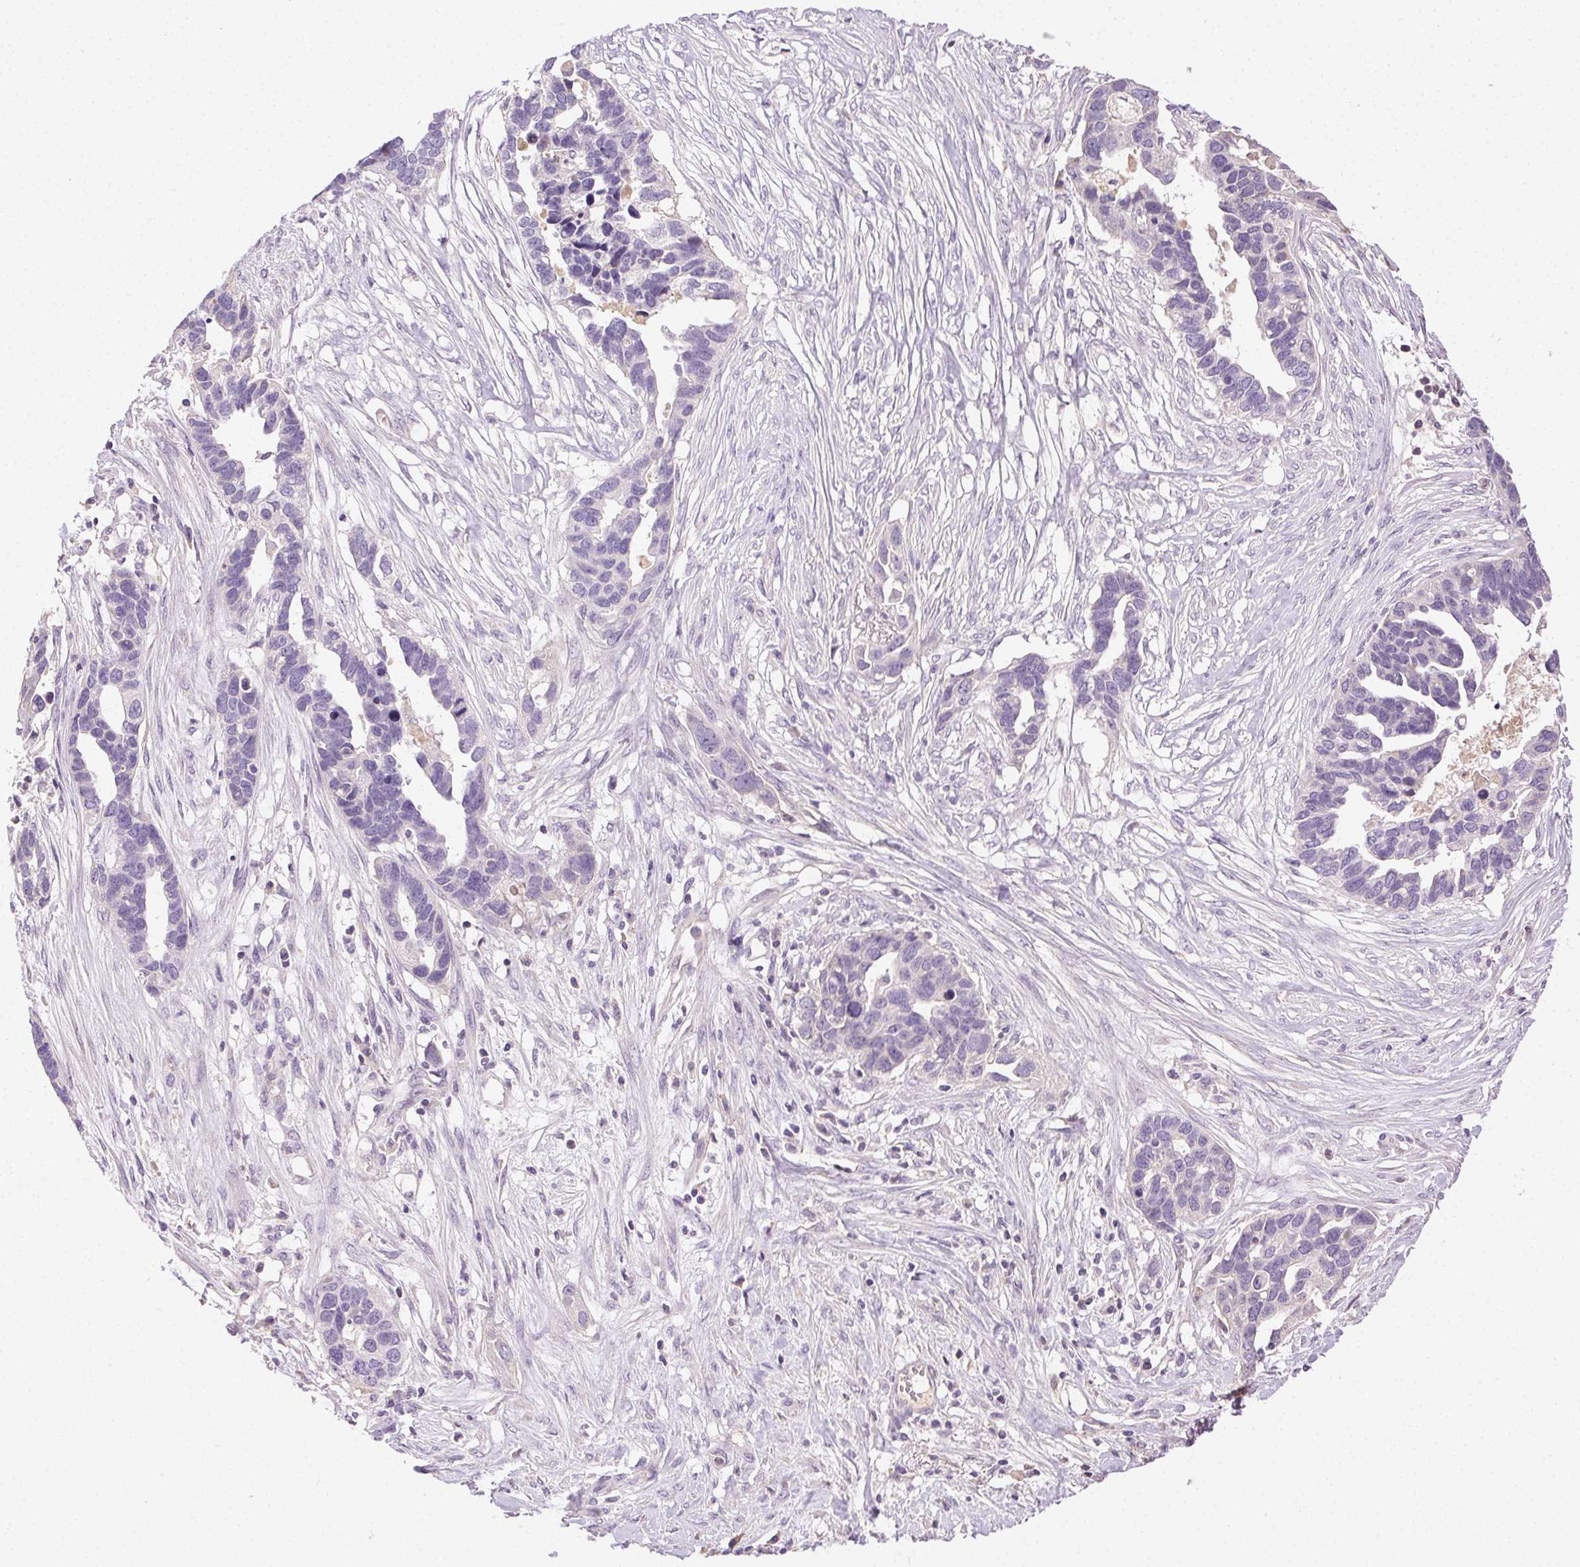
{"staining": {"intensity": "negative", "quantity": "none", "location": "none"}, "tissue": "ovarian cancer", "cell_type": "Tumor cells", "image_type": "cancer", "snomed": [{"axis": "morphology", "description": "Cystadenocarcinoma, serous, NOS"}, {"axis": "topography", "description": "Ovary"}], "caption": "High magnification brightfield microscopy of ovarian cancer stained with DAB (brown) and counterstained with hematoxylin (blue): tumor cells show no significant staining. (DAB (3,3'-diaminobenzidine) immunohistochemistry, high magnification).", "gene": "BPIFB2", "patient": {"sex": "female", "age": 54}}